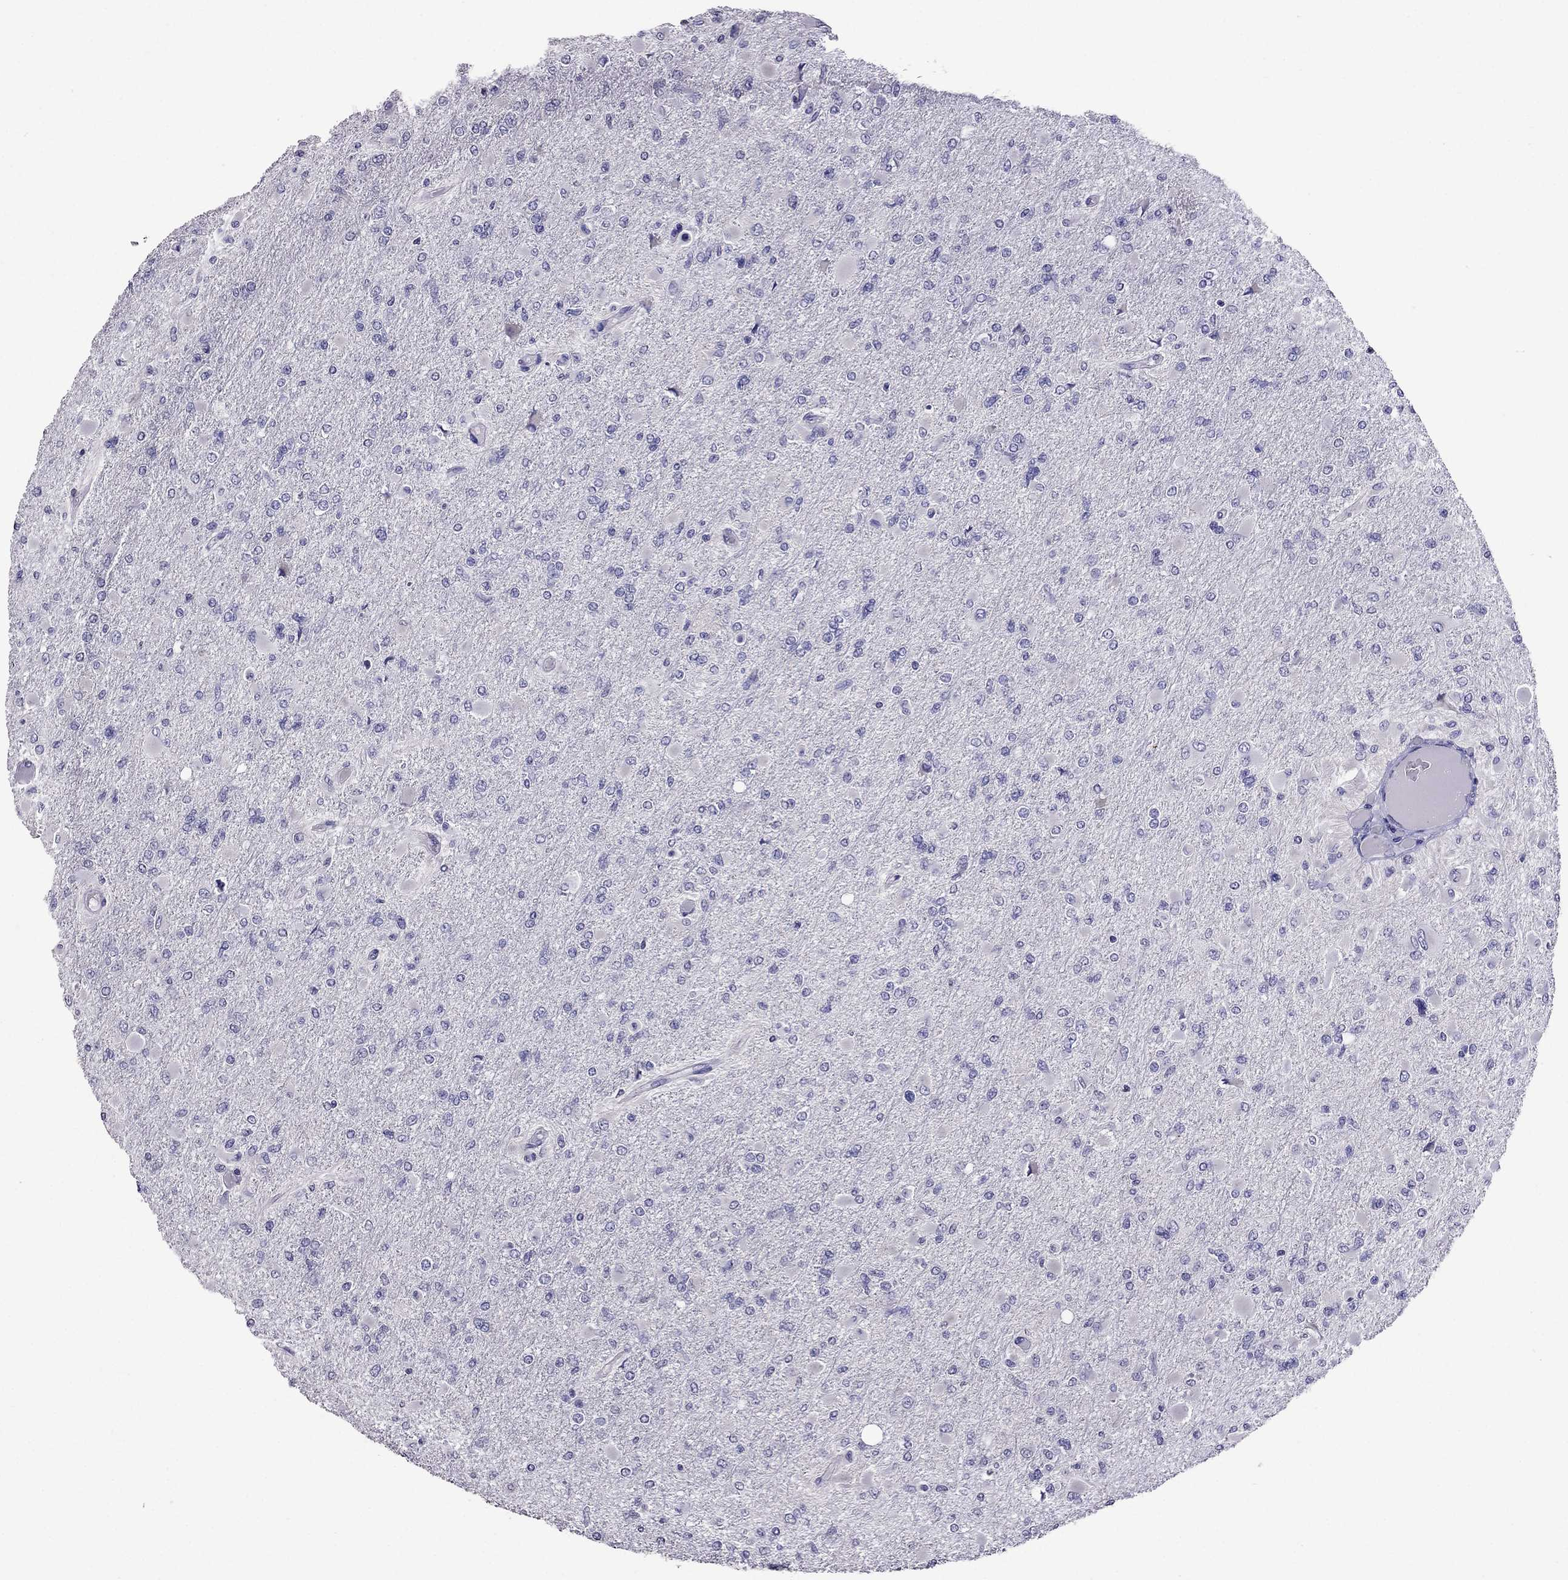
{"staining": {"intensity": "negative", "quantity": "none", "location": "none"}, "tissue": "glioma", "cell_type": "Tumor cells", "image_type": "cancer", "snomed": [{"axis": "morphology", "description": "Glioma, malignant, High grade"}, {"axis": "topography", "description": "Cerebral cortex"}], "caption": "This is an IHC photomicrograph of glioma. There is no staining in tumor cells.", "gene": "OXCT2", "patient": {"sex": "female", "age": 36}}